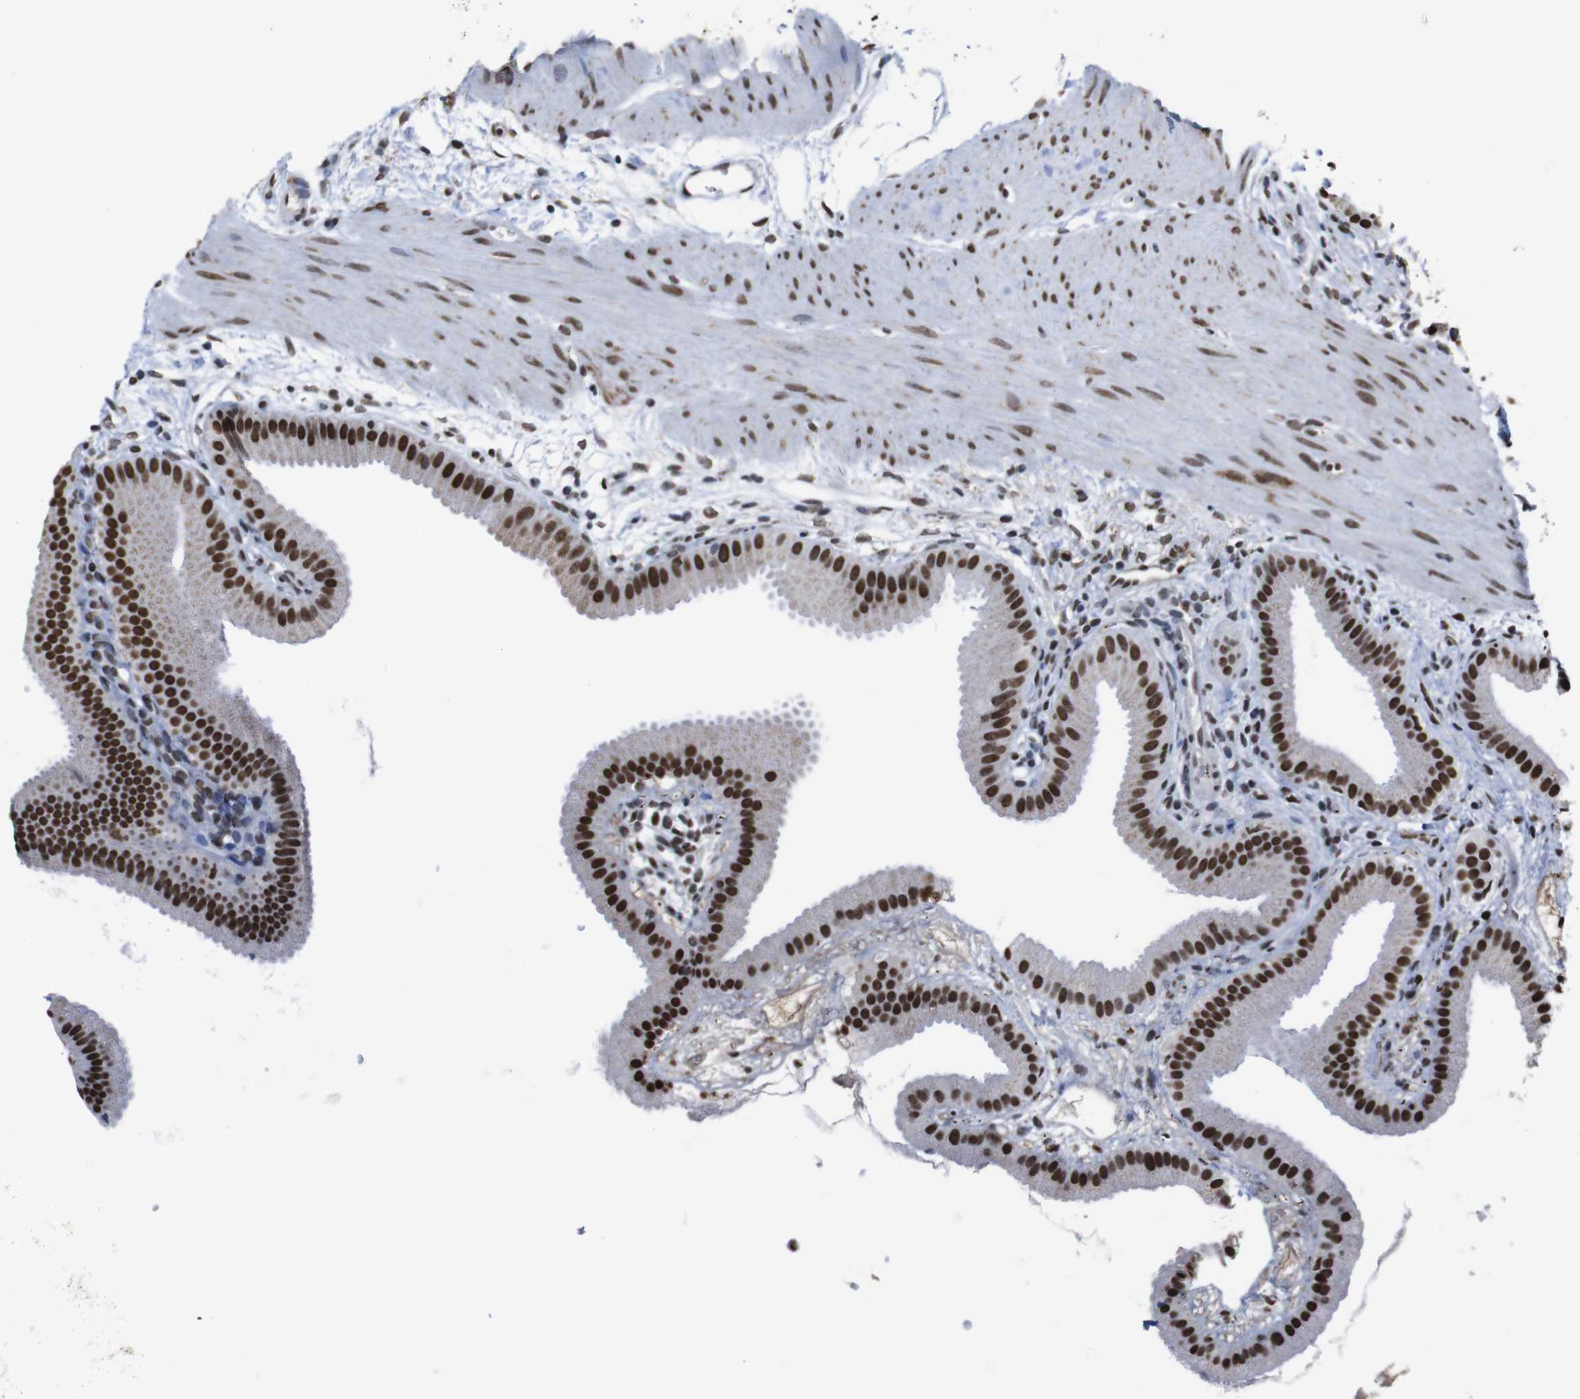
{"staining": {"intensity": "strong", "quantity": ">75%", "location": "nuclear"}, "tissue": "gallbladder", "cell_type": "Glandular cells", "image_type": "normal", "snomed": [{"axis": "morphology", "description": "Normal tissue, NOS"}, {"axis": "topography", "description": "Gallbladder"}], "caption": "High-magnification brightfield microscopy of normal gallbladder stained with DAB (3,3'-diaminobenzidine) (brown) and counterstained with hematoxylin (blue). glandular cells exhibit strong nuclear staining is seen in about>75% of cells.", "gene": "ROMO1", "patient": {"sex": "female", "age": 64}}